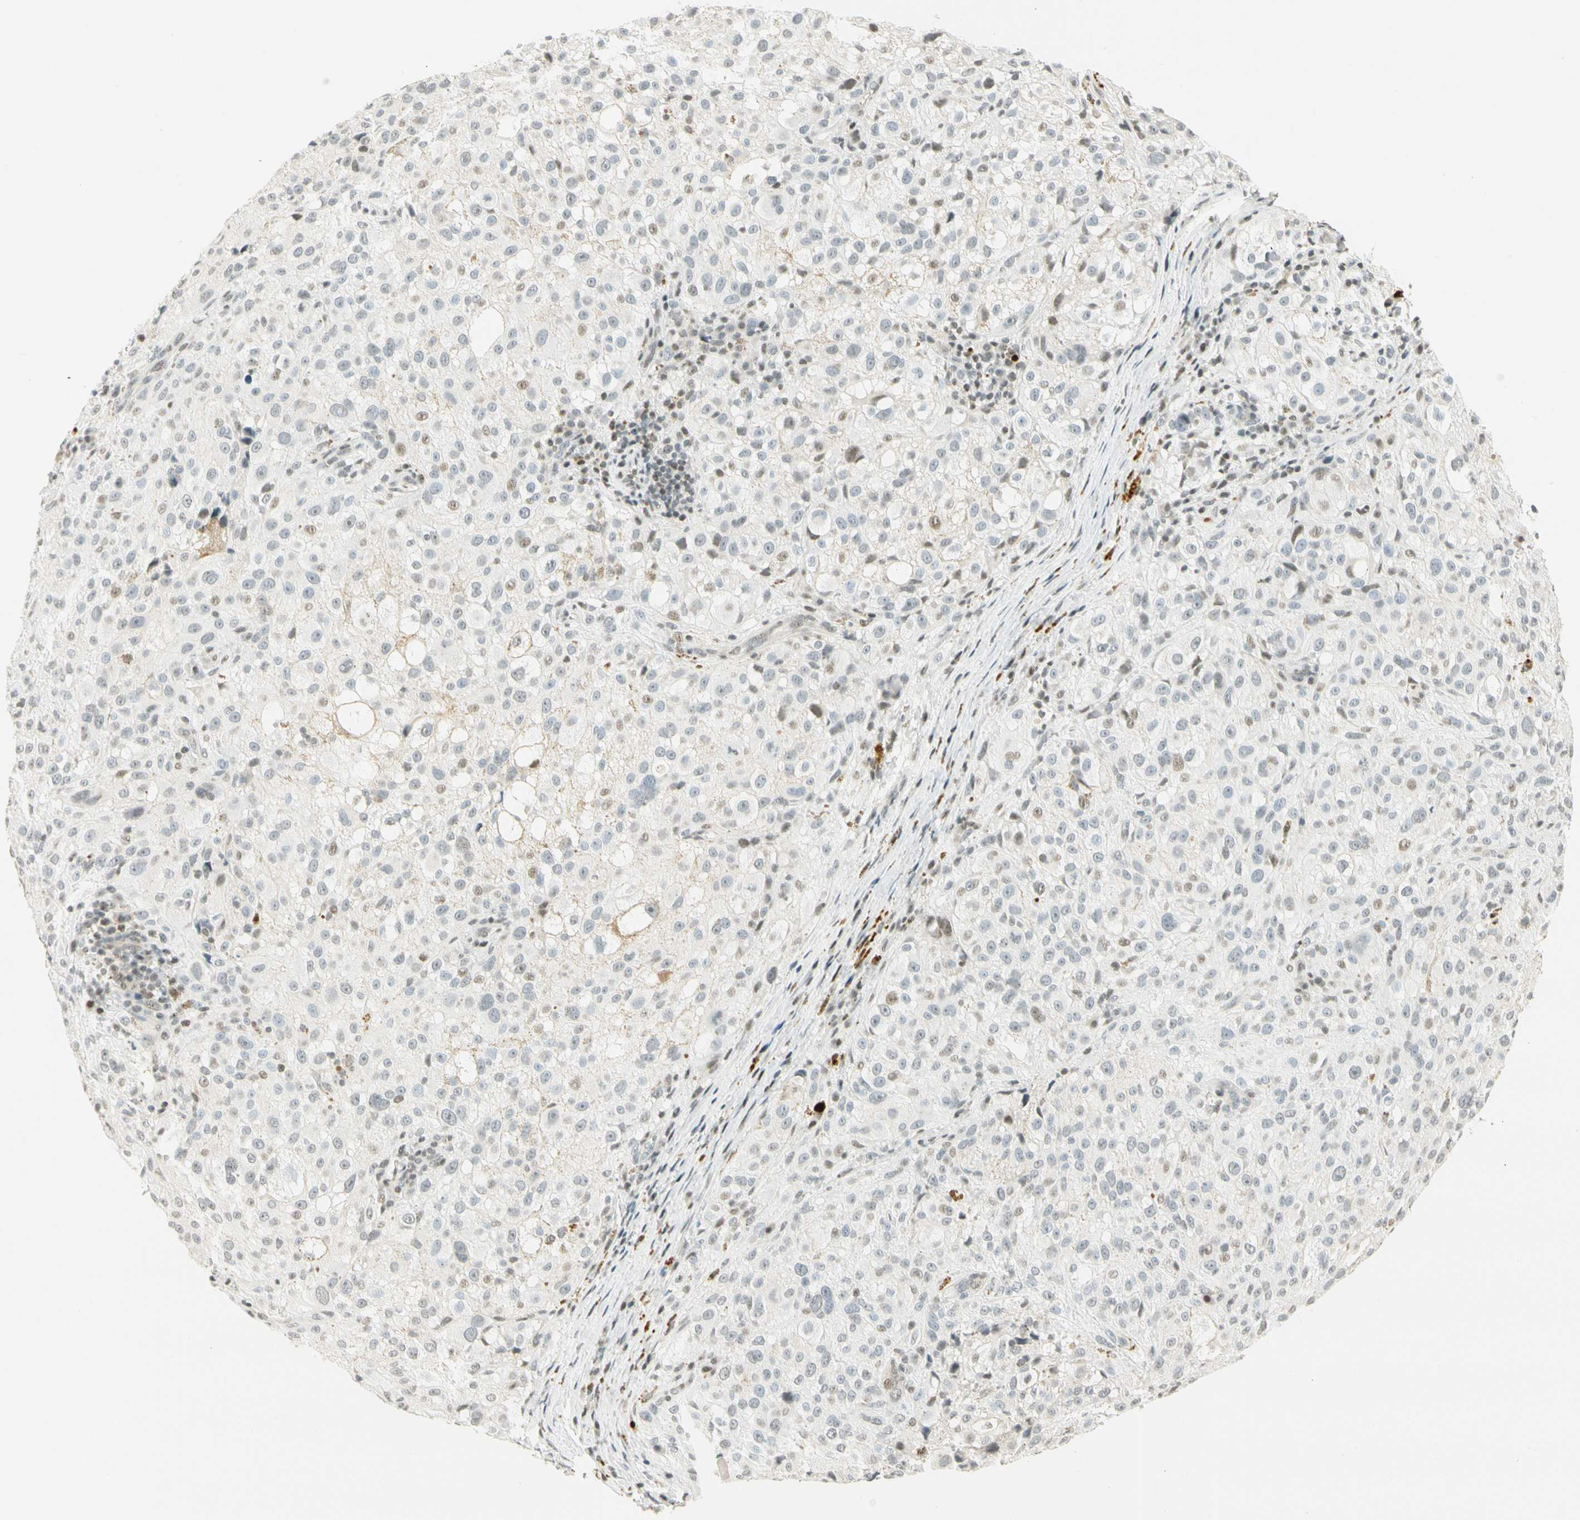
{"staining": {"intensity": "weak", "quantity": "<25%", "location": "nuclear"}, "tissue": "melanoma", "cell_type": "Tumor cells", "image_type": "cancer", "snomed": [{"axis": "morphology", "description": "Necrosis, NOS"}, {"axis": "morphology", "description": "Malignant melanoma, NOS"}, {"axis": "topography", "description": "Skin"}], "caption": "Histopathology image shows no protein expression in tumor cells of malignant melanoma tissue.", "gene": "SMAD3", "patient": {"sex": "female", "age": 87}}